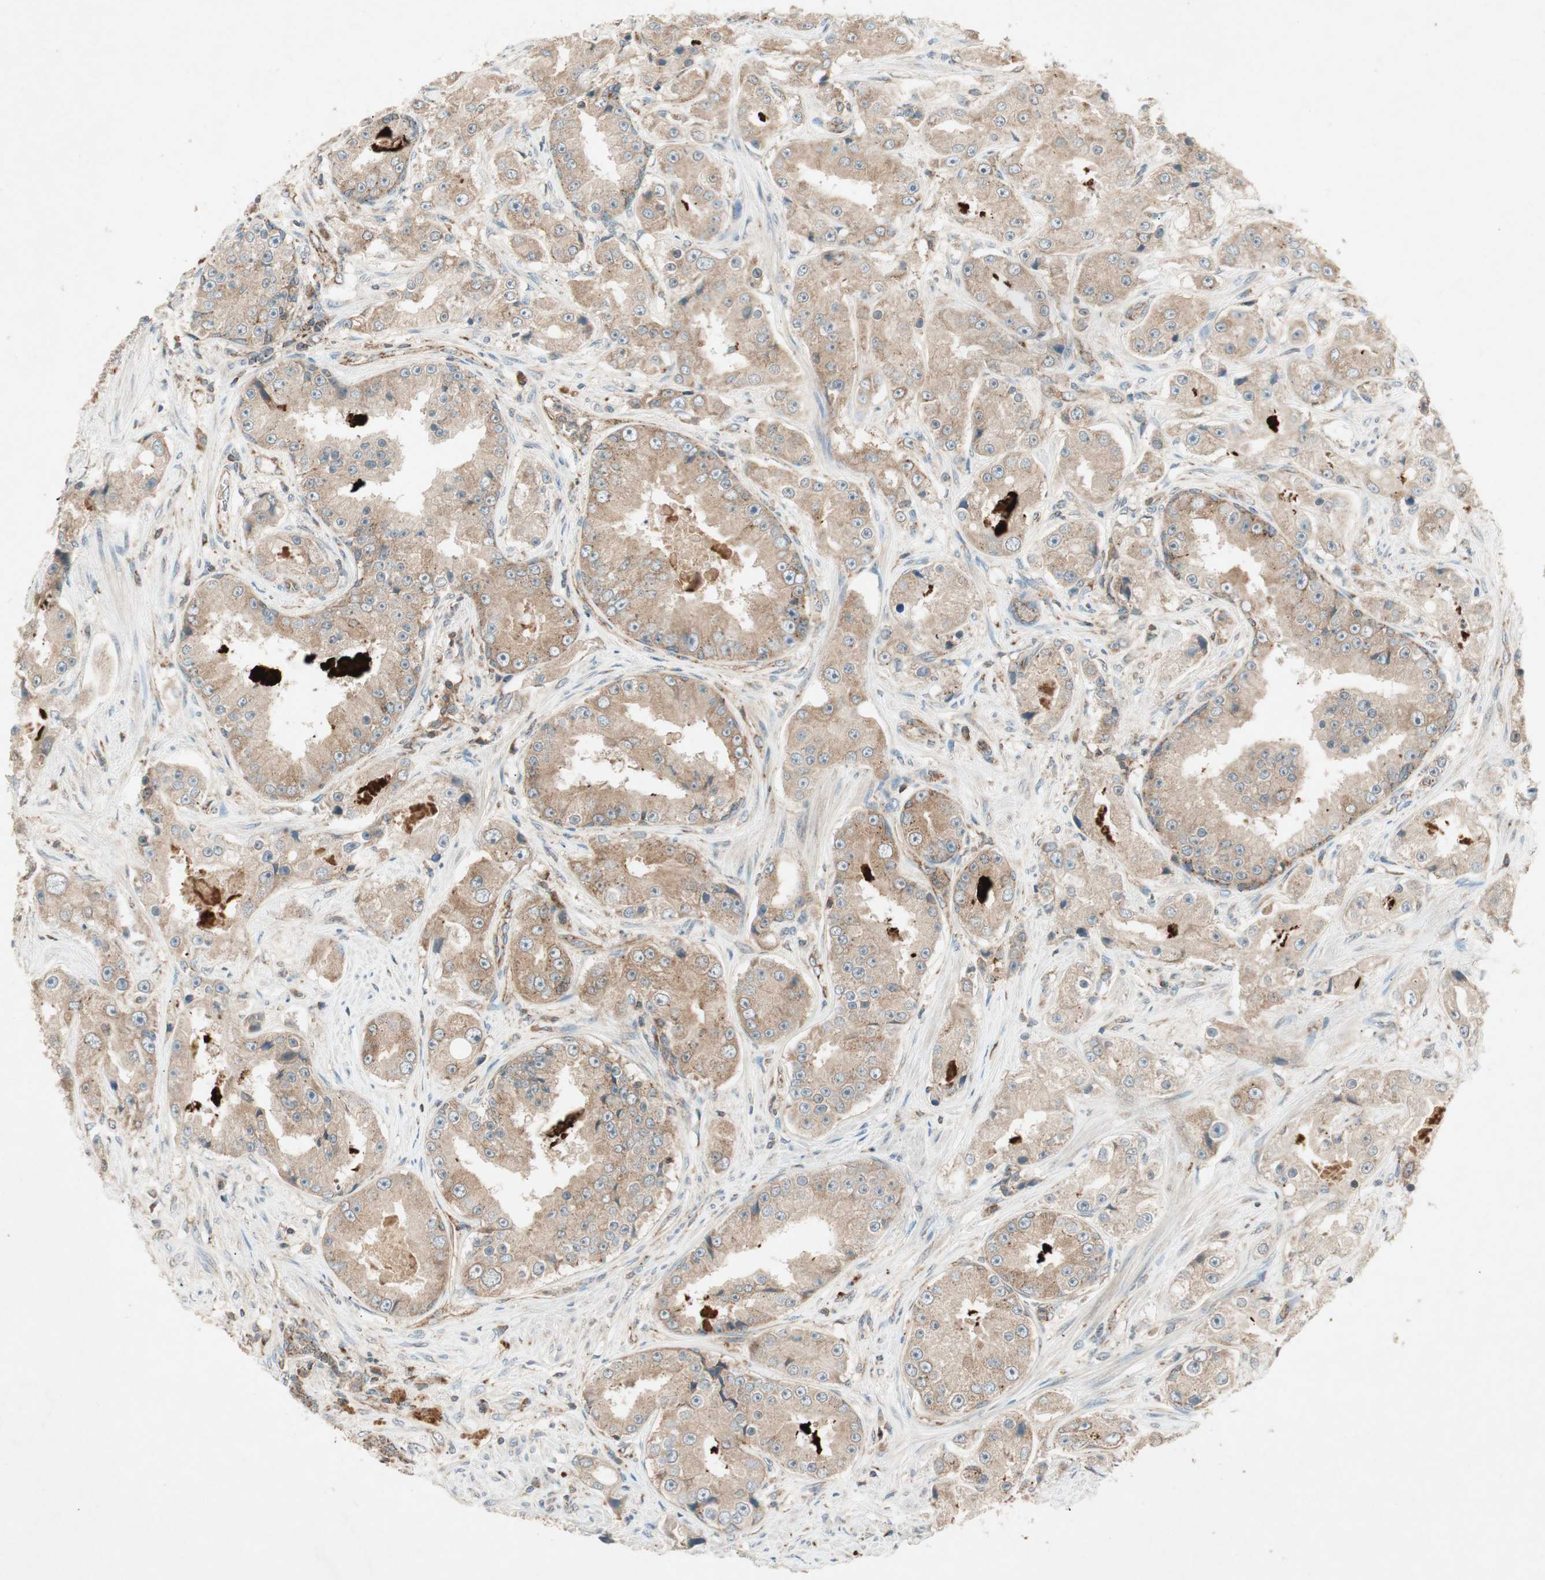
{"staining": {"intensity": "moderate", "quantity": ">75%", "location": "cytoplasmic/membranous"}, "tissue": "prostate cancer", "cell_type": "Tumor cells", "image_type": "cancer", "snomed": [{"axis": "morphology", "description": "Adenocarcinoma, High grade"}, {"axis": "topography", "description": "Prostate"}], "caption": "Immunohistochemistry (IHC) photomicrograph of neoplastic tissue: human prostate high-grade adenocarcinoma stained using immunohistochemistry (IHC) shows medium levels of moderate protein expression localized specifically in the cytoplasmic/membranous of tumor cells, appearing as a cytoplasmic/membranous brown color.", "gene": "CHADL", "patient": {"sex": "male", "age": 73}}